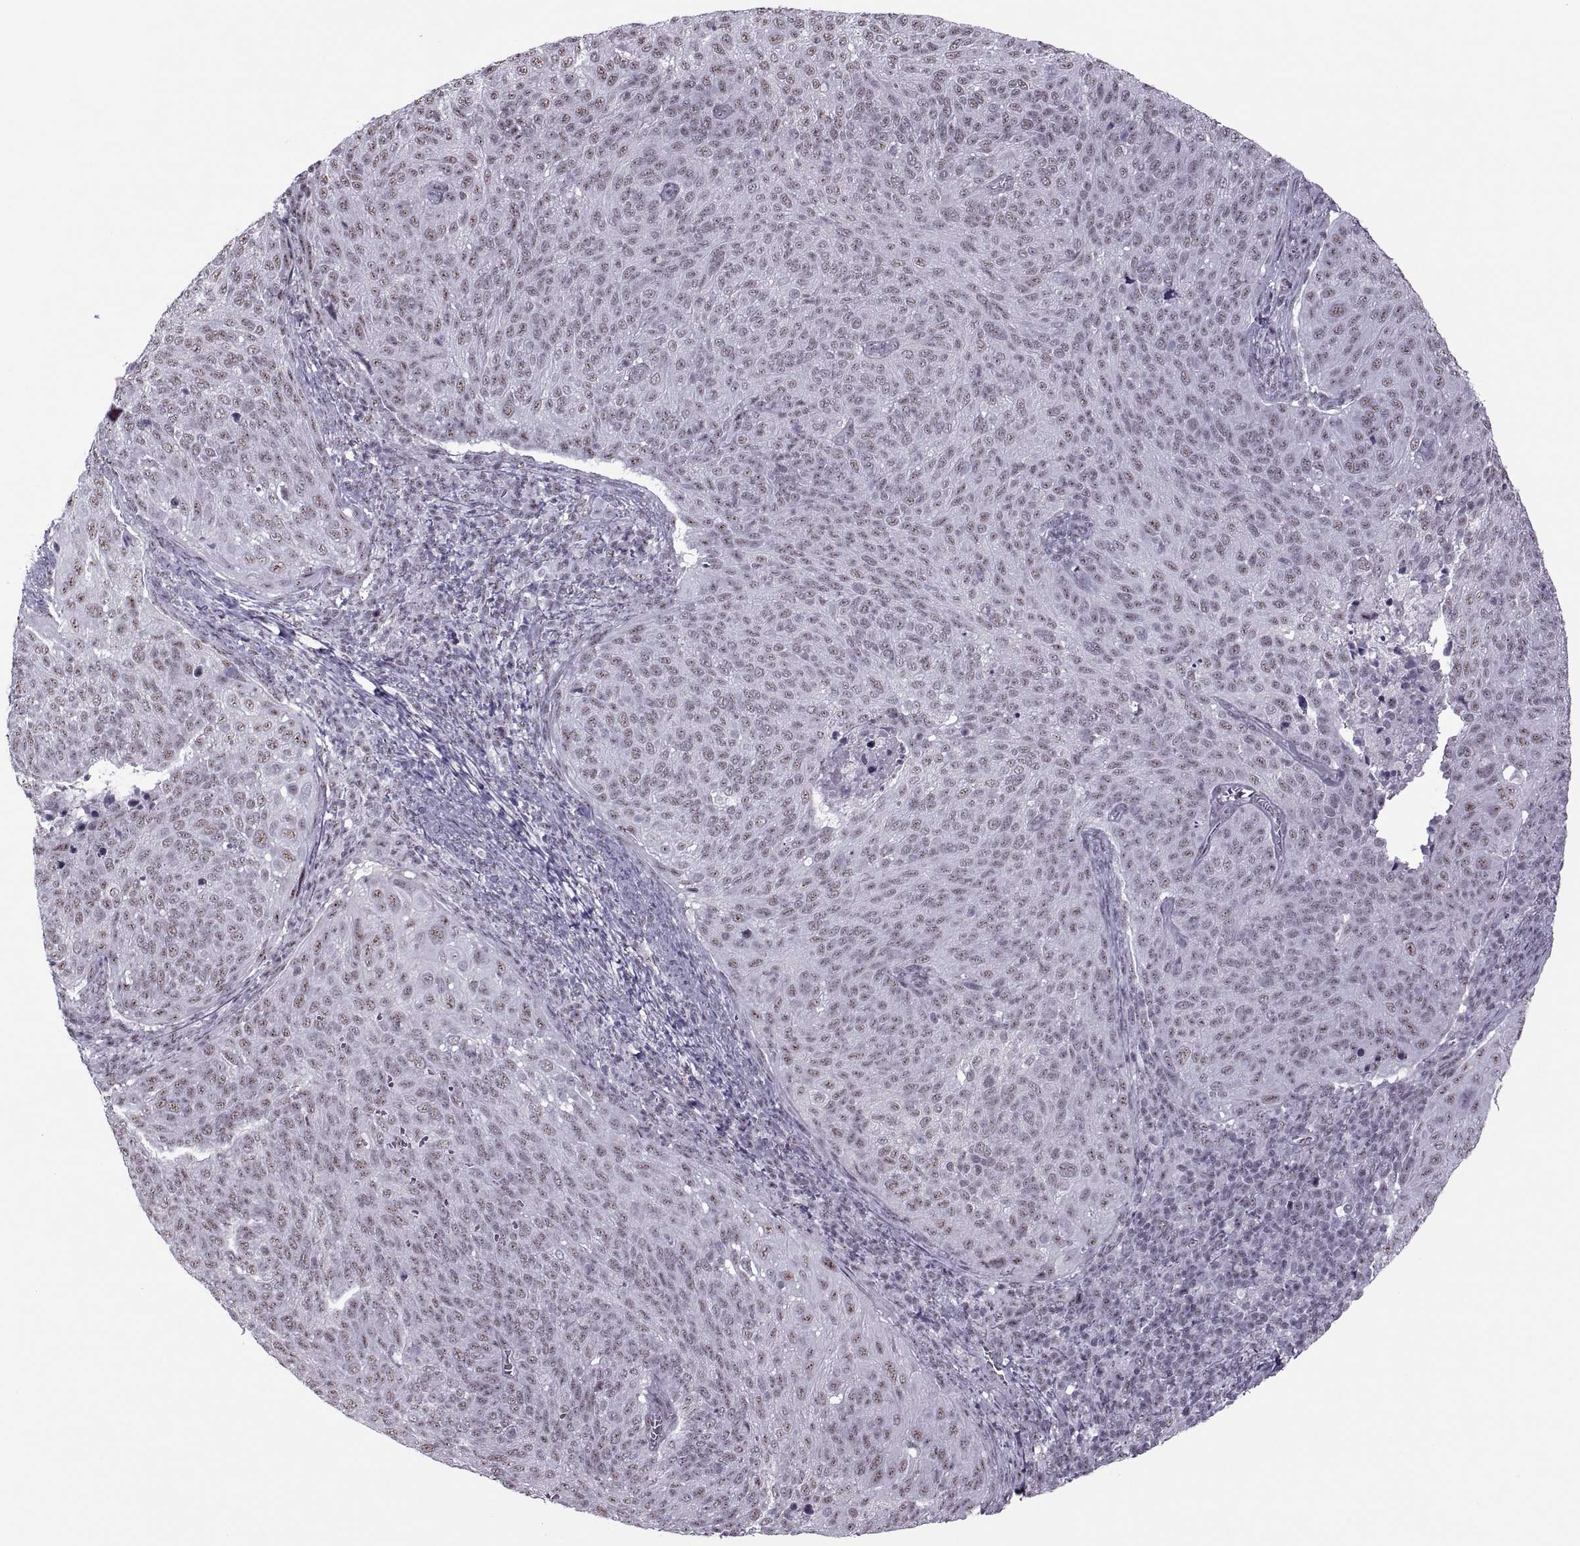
{"staining": {"intensity": "weak", "quantity": ">75%", "location": "nuclear"}, "tissue": "cervical cancer", "cell_type": "Tumor cells", "image_type": "cancer", "snomed": [{"axis": "morphology", "description": "Squamous cell carcinoma, NOS"}, {"axis": "topography", "description": "Cervix"}], "caption": "Tumor cells exhibit low levels of weak nuclear staining in approximately >75% of cells in human cervical cancer. The protein is stained brown, and the nuclei are stained in blue (DAB (3,3'-diaminobenzidine) IHC with brightfield microscopy, high magnification).", "gene": "MAGEA4", "patient": {"sex": "female", "age": 39}}